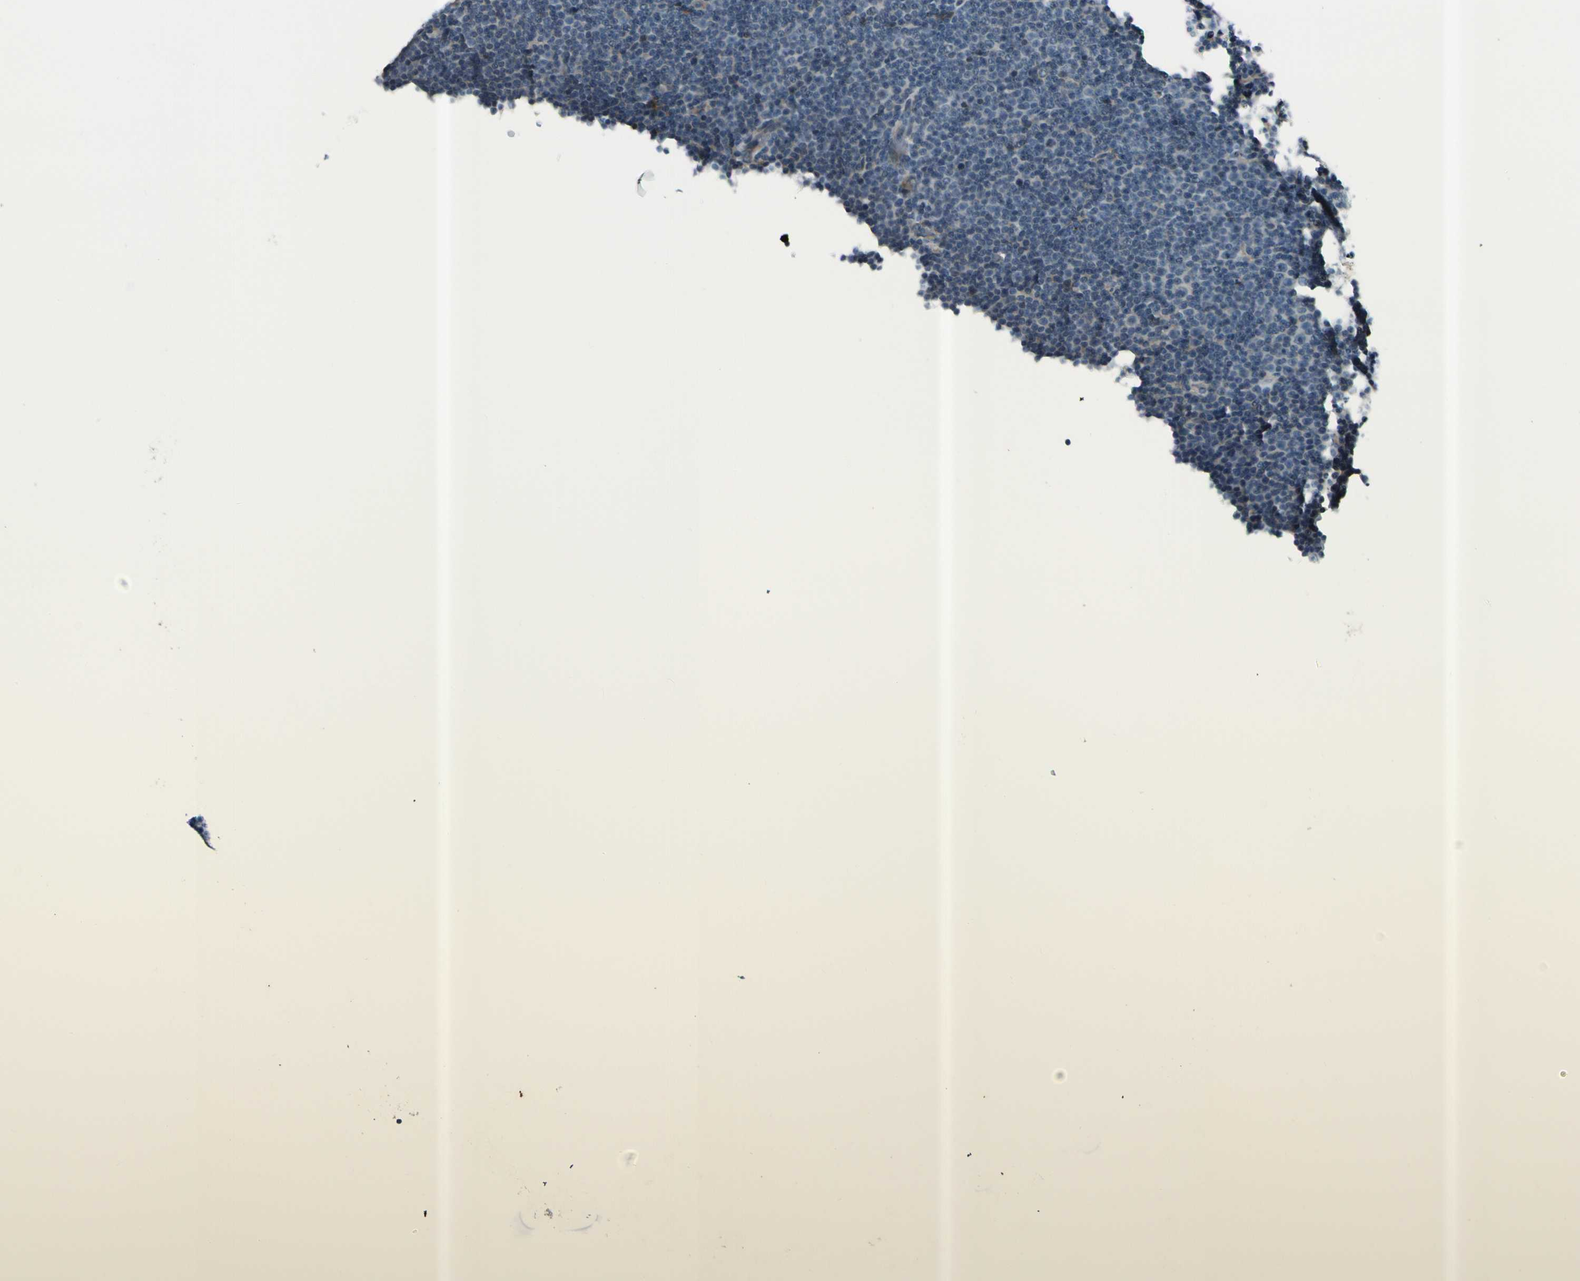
{"staining": {"intensity": "negative", "quantity": "none", "location": "none"}, "tissue": "lymphoma", "cell_type": "Tumor cells", "image_type": "cancer", "snomed": [{"axis": "morphology", "description": "Malignant lymphoma, non-Hodgkin's type, Low grade"}, {"axis": "topography", "description": "Lymph node"}], "caption": "High magnification brightfield microscopy of lymphoma stained with DAB (brown) and counterstained with hematoxylin (blue): tumor cells show no significant staining. (DAB immunohistochemistry with hematoxylin counter stain).", "gene": "ICAM5", "patient": {"sex": "female", "age": 67}}